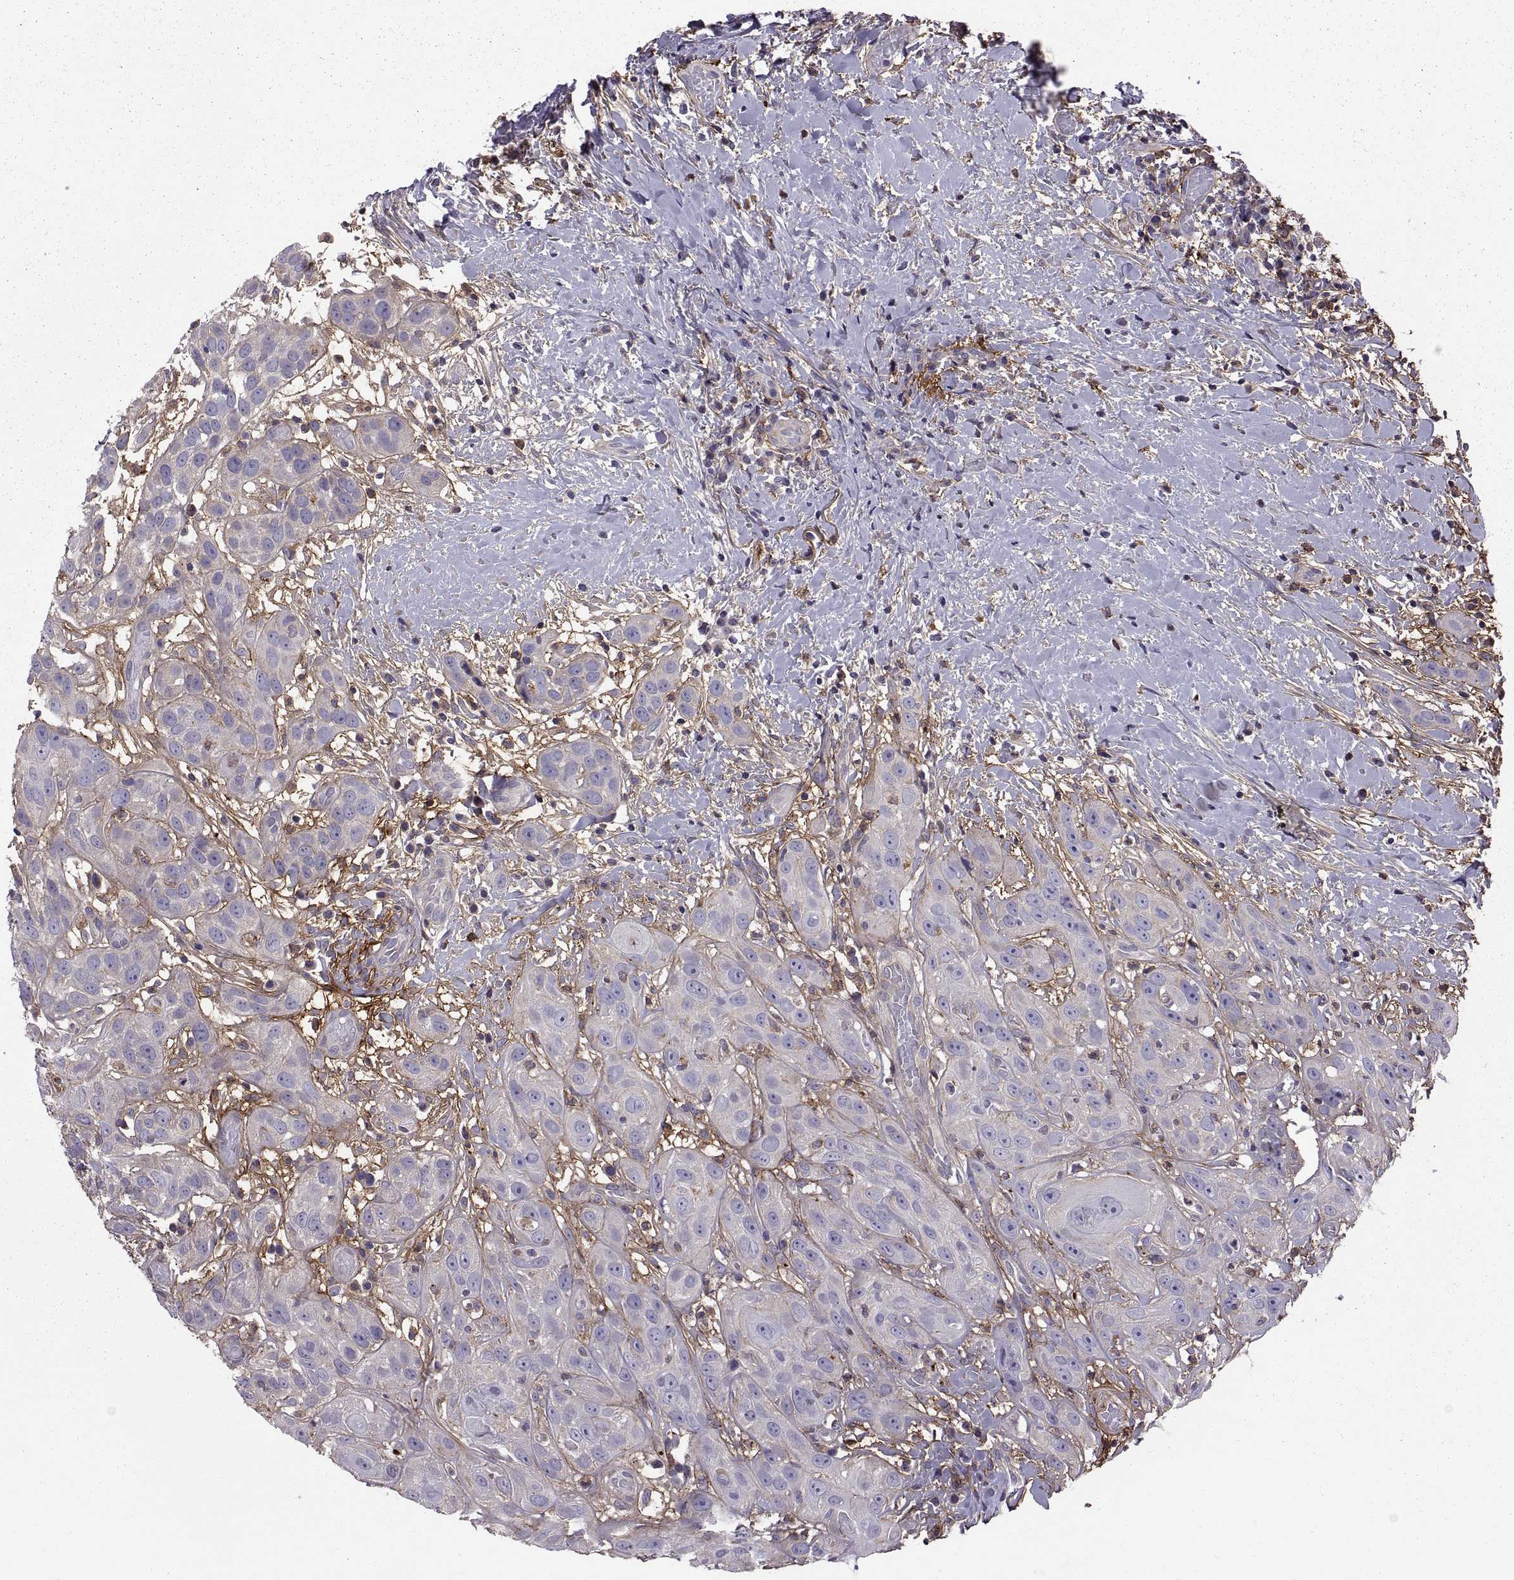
{"staining": {"intensity": "negative", "quantity": "none", "location": "none"}, "tissue": "head and neck cancer", "cell_type": "Tumor cells", "image_type": "cancer", "snomed": [{"axis": "morphology", "description": "Normal tissue, NOS"}, {"axis": "morphology", "description": "Squamous cell carcinoma, NOS"}, {"axis": "topography", "description": "Oral tissue"}, {"axis": "topography", "description": "Salivary gland"}, {"axis": "topography", "description": "Head-Neck"}], "caption": "A high-resolution micrograph shows immunohistochemistry (IHC) staining of head and neck cancer, which demonstrates no significant expression in tumor cells. Nuclei are stained in blue.", "gene": "EMILIN2", "patient": {"sex": "female", "age": 62}}